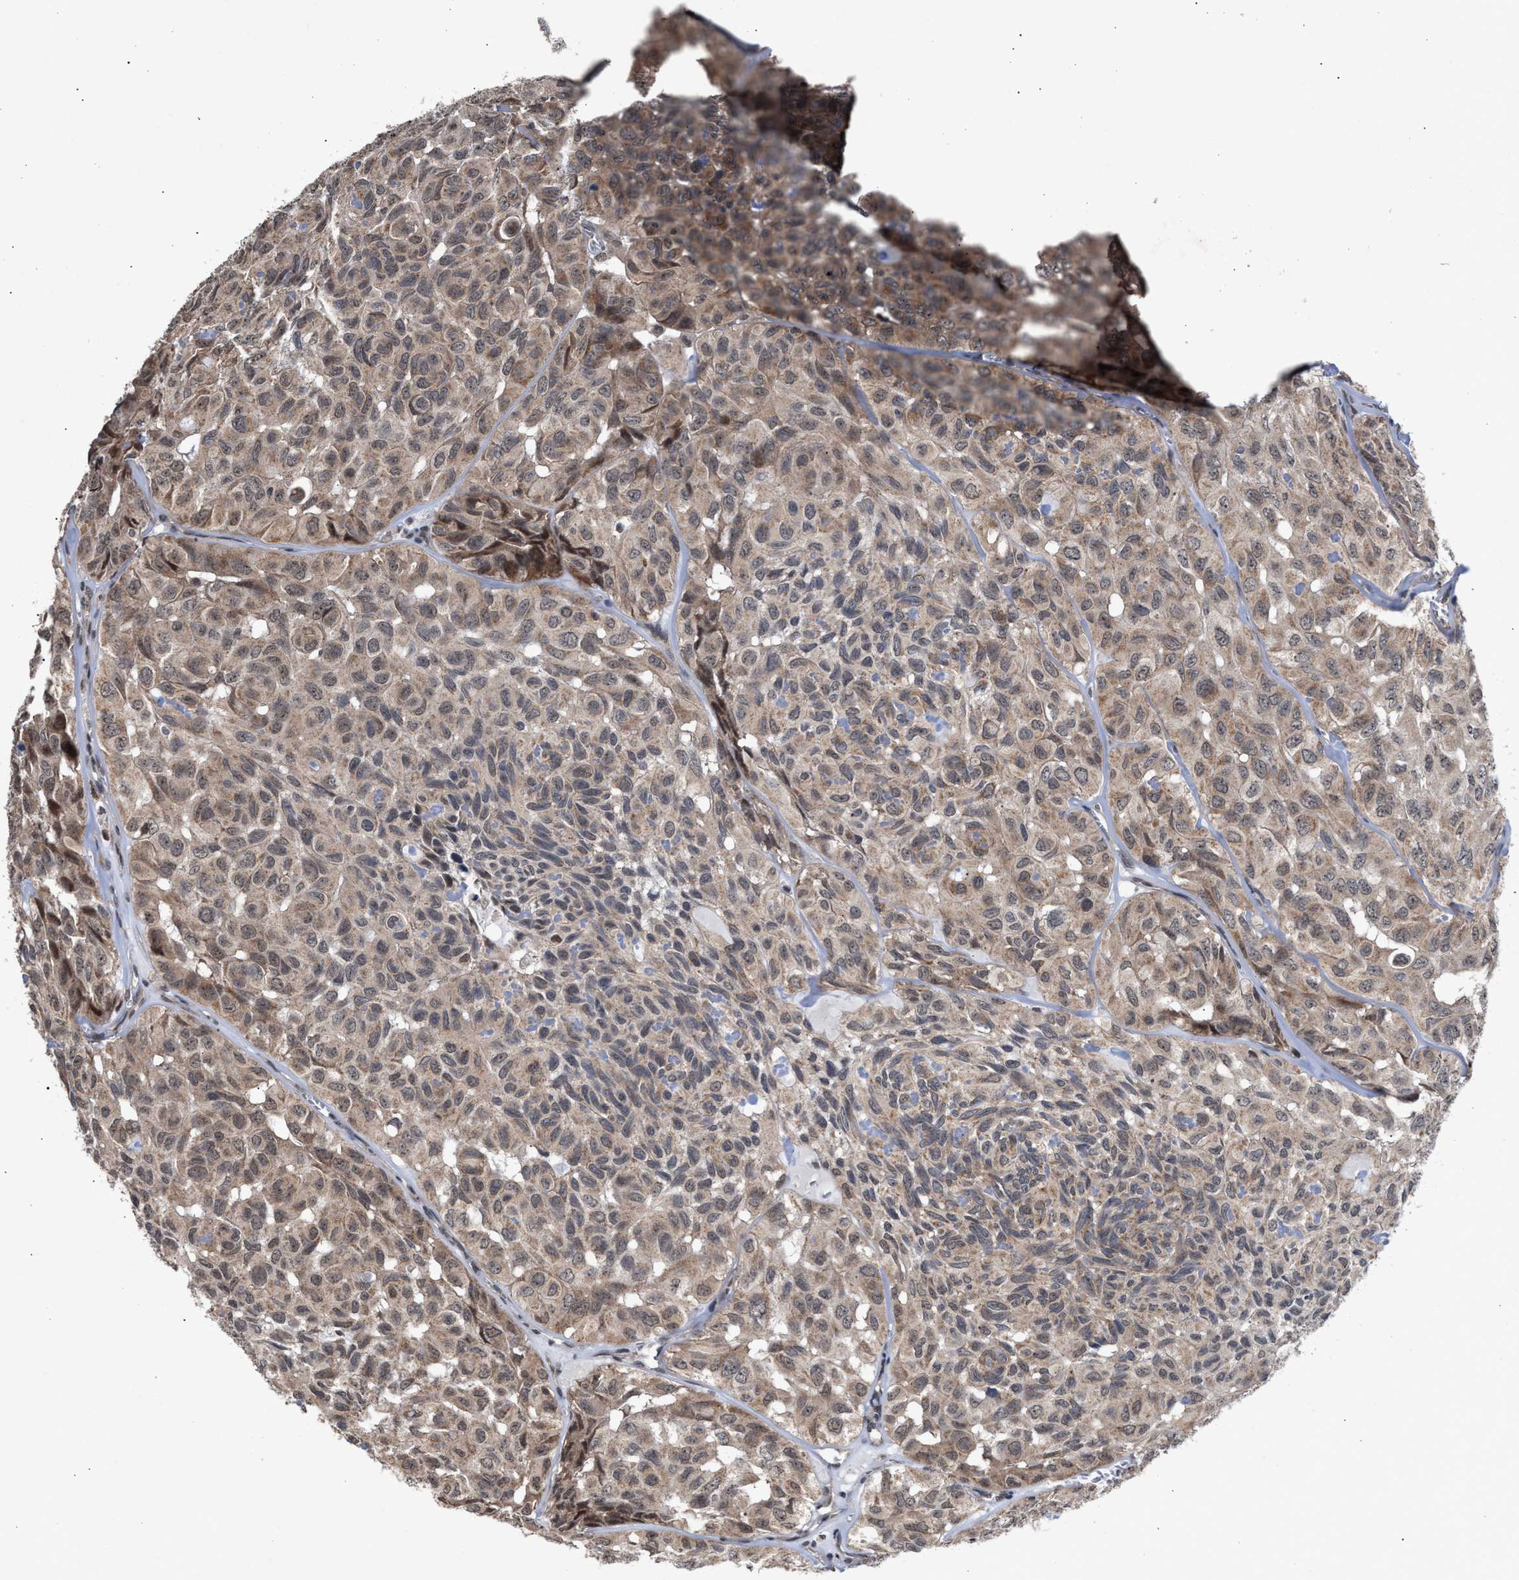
{"staining": {"intensity": "weak", "quantity": ">75%", "location": "cytoplasmic/membranous"}, "tissue": "head and neck cancer", "cell_type": "Tumor cells", "image_type": "cancer", "snomed": [{"axis": "morphology", "description": "Adenocarcinoma, NOS"}, {"axis": "topography", "description": "Salivary gland, NOS"}, {"axis": "topography", "description": "Head-Neck"}], "caption": "A histopathology image of head and neck adenocarcinoma stained for a protein exhibits weak cytoplasmic/membranous brown staining in tumor cells. Using DAB (brown) and hematoxylin (blue) stains, captured at high magnification using brightfield microscopy.", "gene": "MKNK2", "patient": {"sex": "female", "age": 76}}